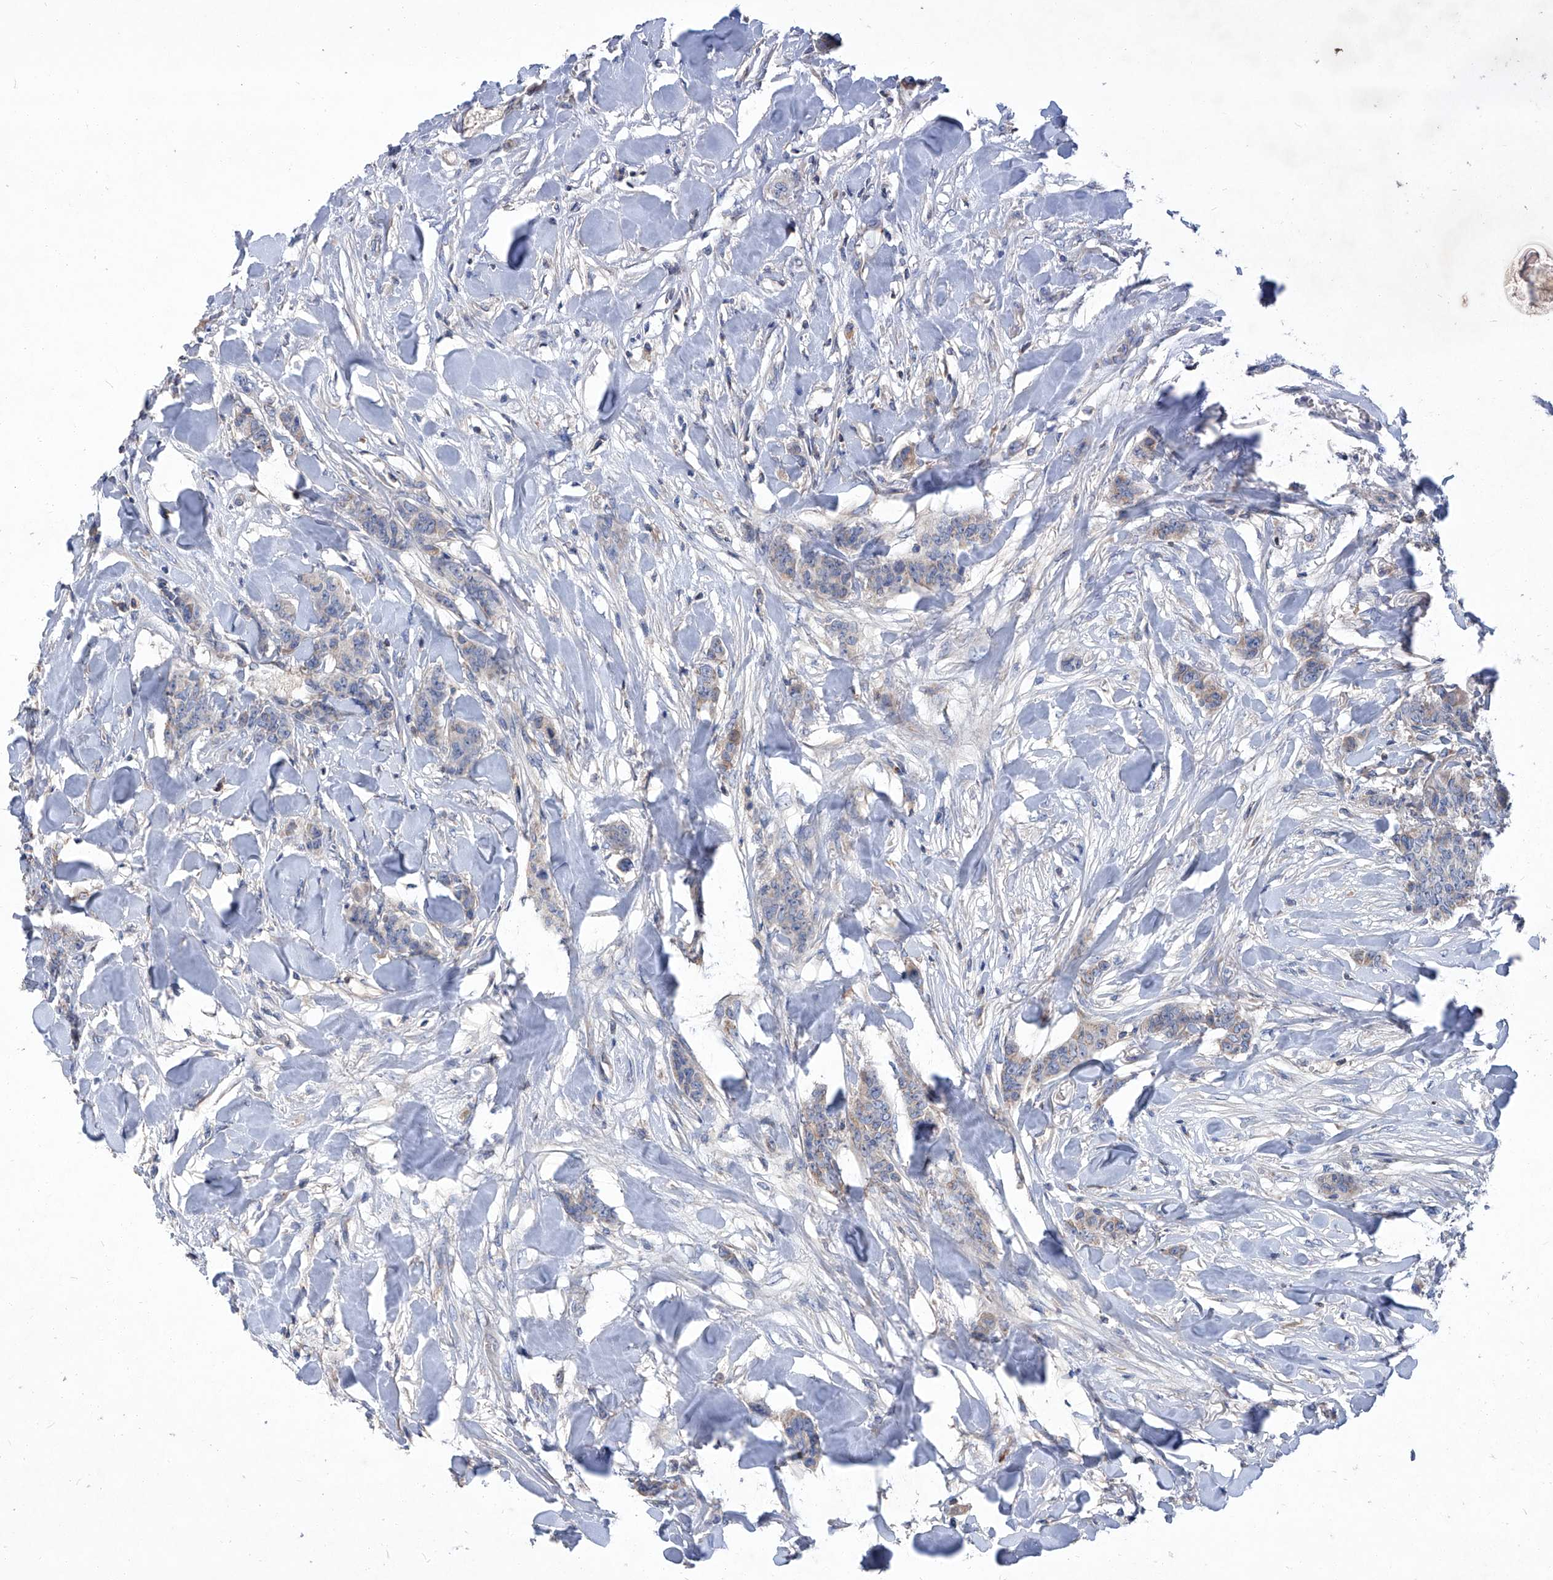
{"staining": {"intensity": "weak", "quantity": "25%-75%", "location": "cytoplasmic/membranous"}, "tissue": "breast cancer", "cell_type": "Tumor cells", "image_type": "cancer", "snomed": [{"axis": "morphology", "description": "Duct carcinoma"}, {"axis": "topography", "description": "Breast"}], "caption": "Immunohistochemical staining of human breast cancer displays weak cytoplasmic/membranous protein expression in approximately 25%-75% of tumor cells.", "gene": "EPHA8", "patient": {"sex": "female", "age": 40}}